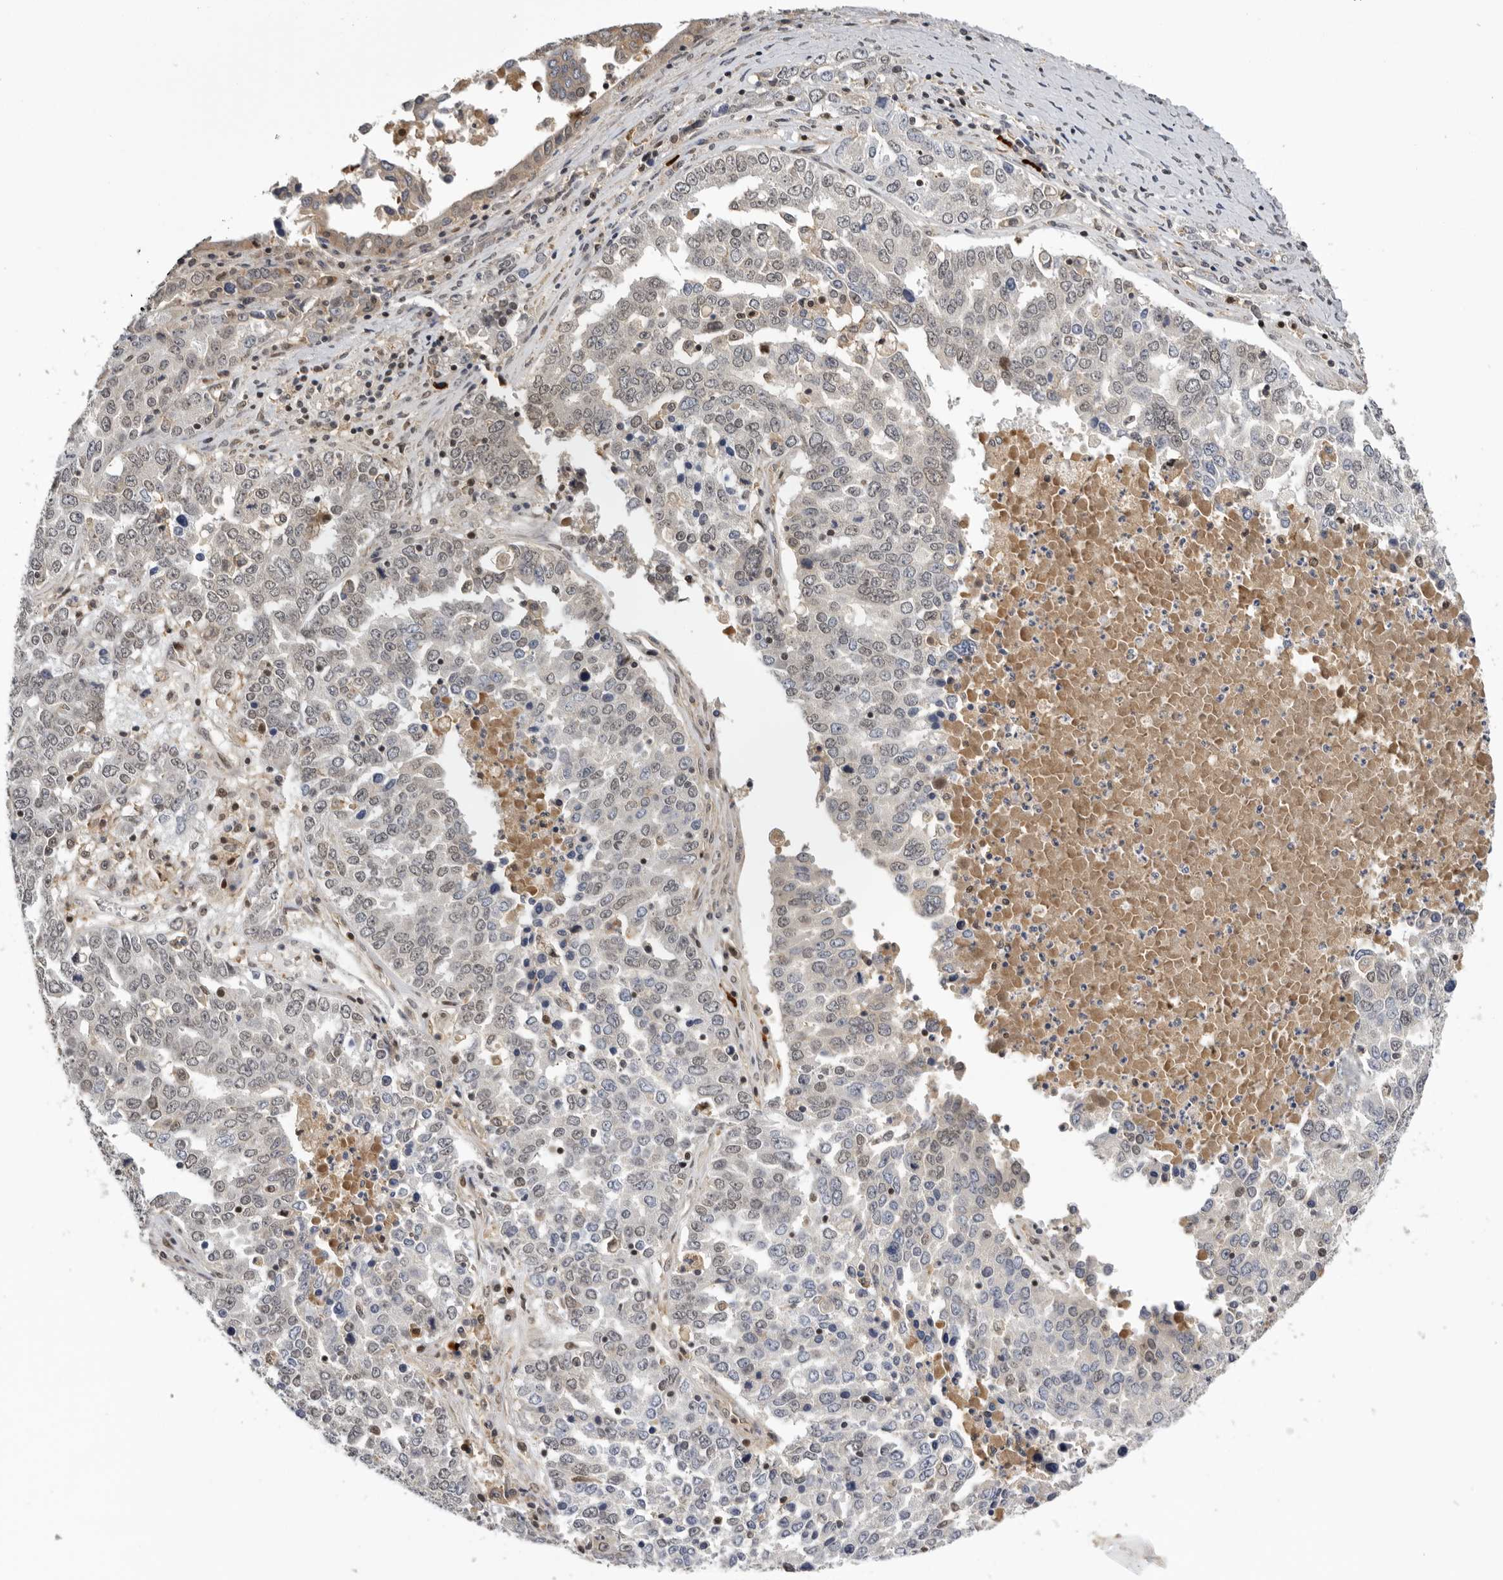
{"staining": {"intensity": "weak", "quantity": "<25%", "location": "nuclear"}, "tissue": "ovarian cancer", "cell_type": "Tumor cells", "image_type": "cancer", "snomed": [{"axis": "morphology", "description": "Carcinoma, endometroid"}, {"axis": "topography", "description": "Ovary"}], "caption": "Immunohistochemistry (IHC) of ovarian endometroid carcinoma demonstrates no expression in tumor cells. (Immunohistochemistry (IHC), brightfield microscopy, high magnification).", "gene": "KIF2B", "patient": {"sex": "female", "age": 62}}